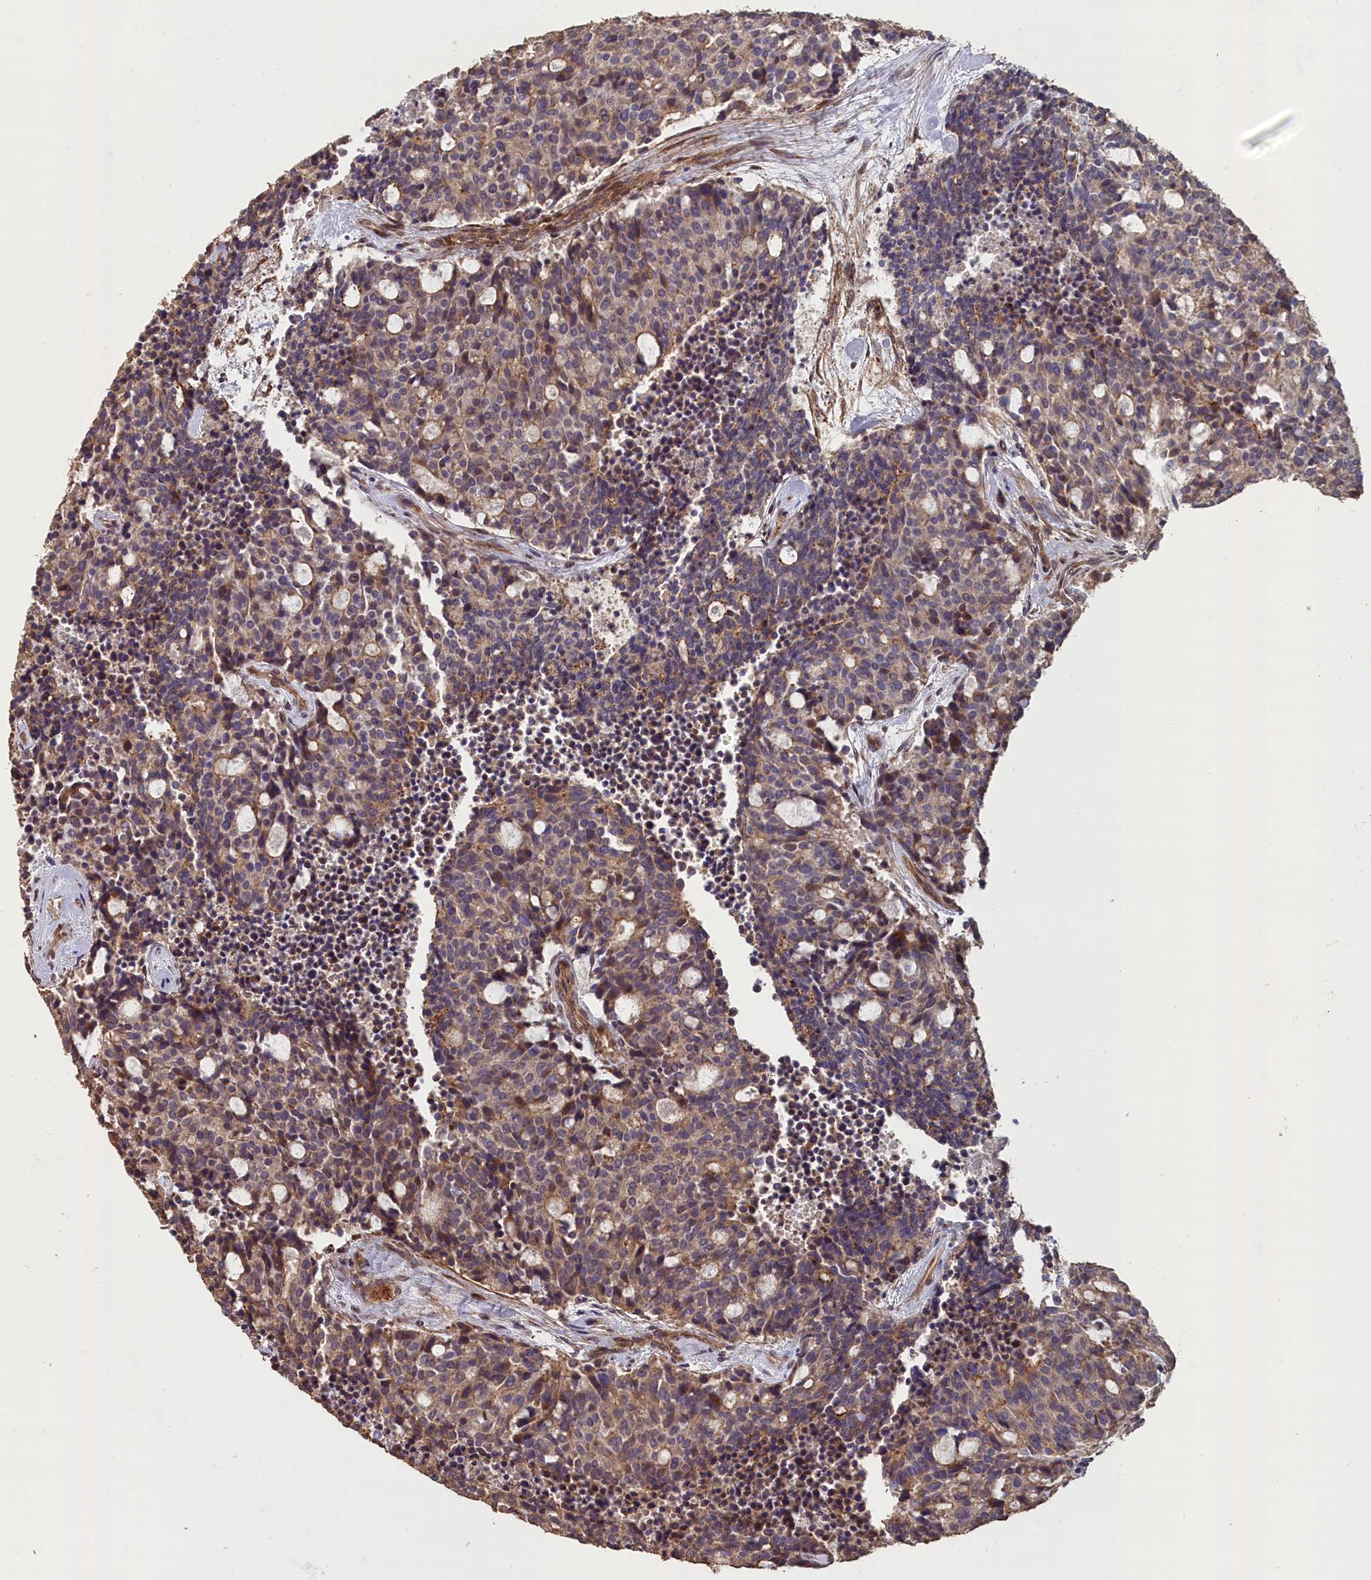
{"staining": {"intensity": "weak", "quantity": "25%-75%", "location": "cytoplasmic/membranous"}, "tissue": "carcinoid", "cell_type": "Tumor cells", "image_type": "cancer", "snomed": [{"axis": "morphology", "description": "Carcinoid, malignant, NOS"}, {"axis": "topography", "description": "Pancreas"}], "caption": "There is low levels of weak cytoplasmic/membranous staining in tumor cells of carcinoid, as demonstrated by immunohistochemical staining (brown color).", "gene": "ATP6V0A2", "patient": {"sex": "female", "age": 54}}